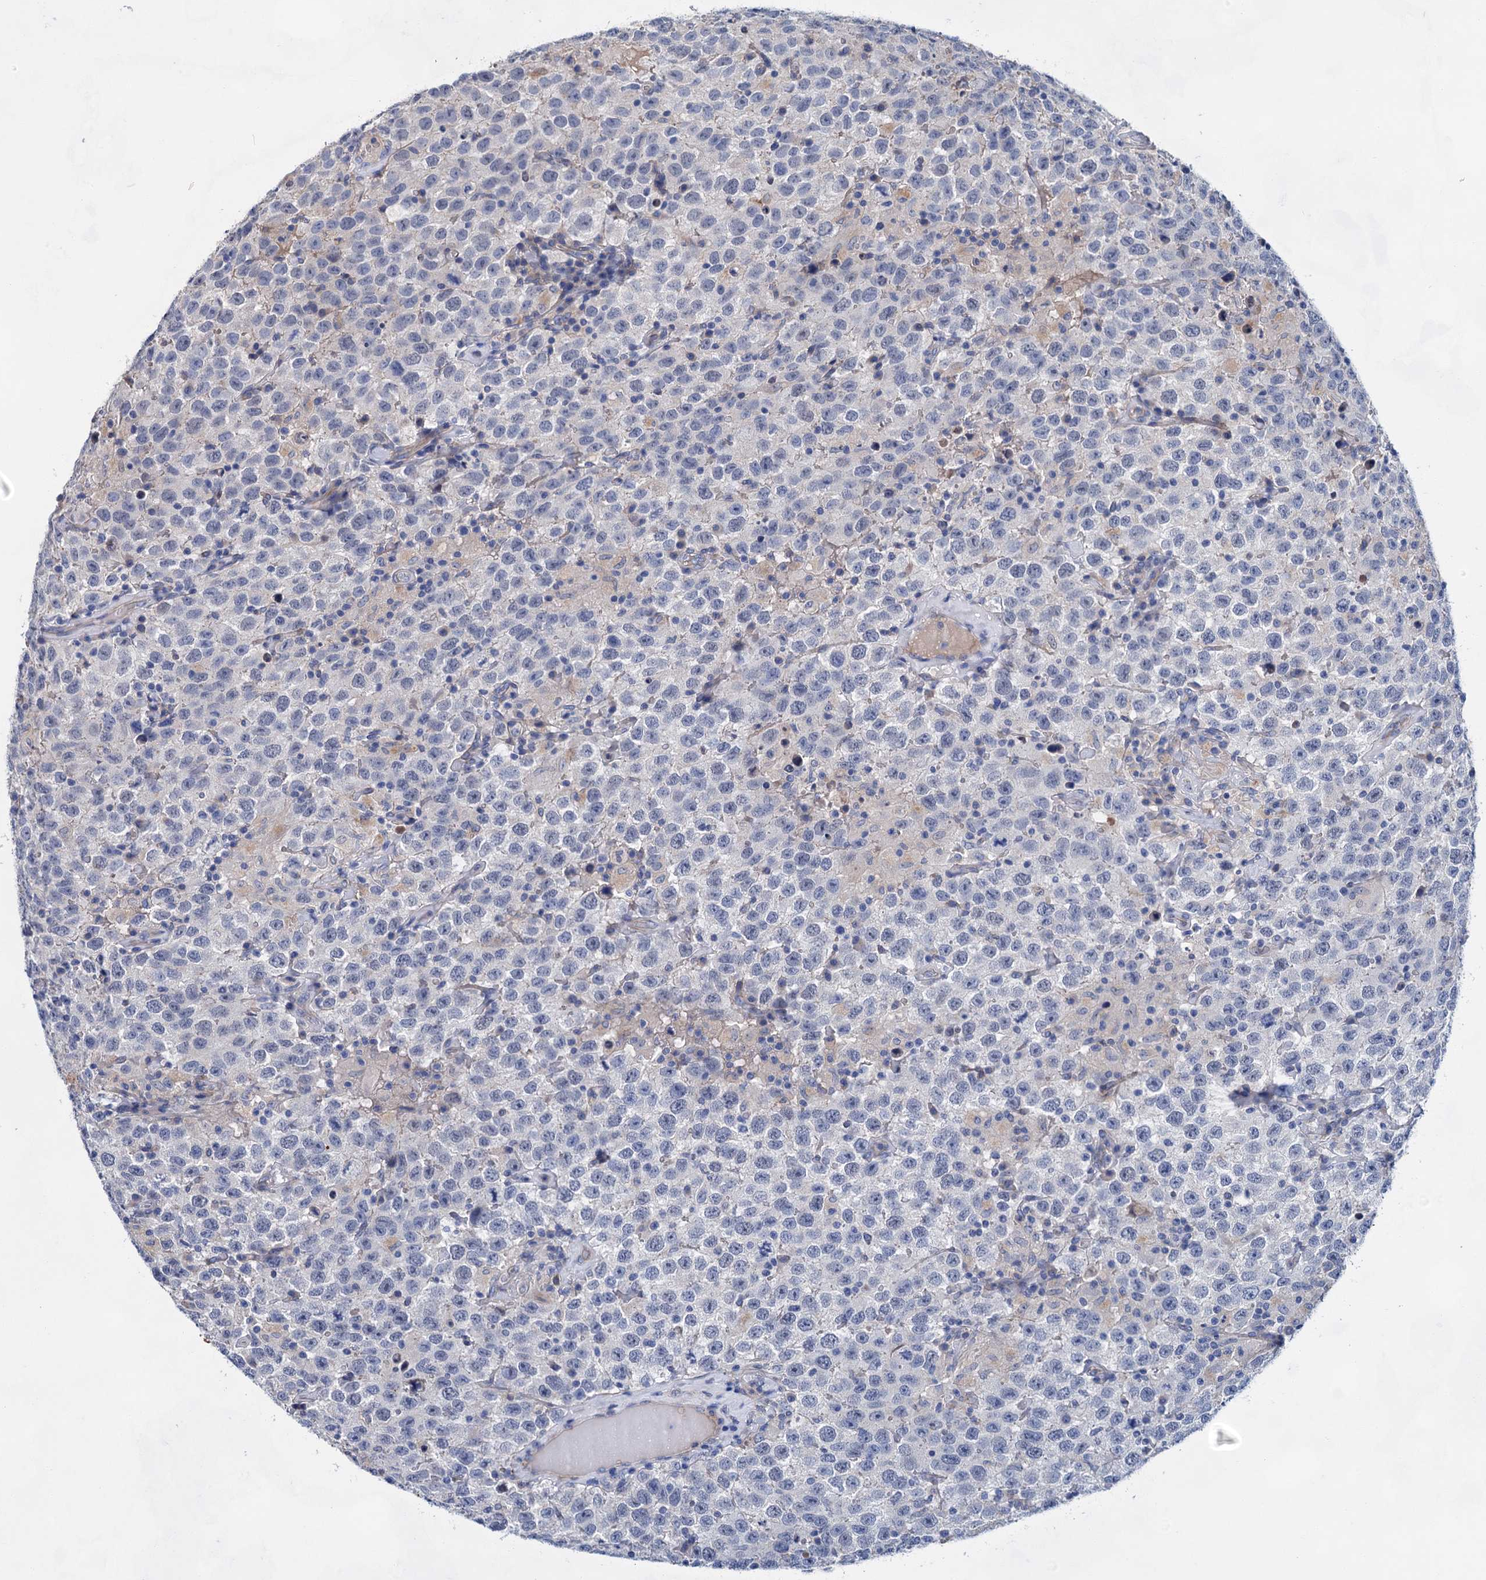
{"staining": {"intensity": "negative", "quantity": "none", "location": "none"}, "tissue": "testis cancer", "cell_type": "Tumor cells", "image_type": "cancer", "snomed": [{"axis": "morphology", "description": "Seminoma, NOS"}, {"axis": "topography", "description": "Testis"}], "caption": "Immunohistochemistry (IHC) of human testis cancer (seminoma) shows no expression in tumor cells. (DAB (3,3'-diaminobenzidine) immunohistochemistry (IHC) visualized using brightfield microscopy, high magnification).", "gene": "GPR155", "patient": {"sex": "male", "age": 41}}